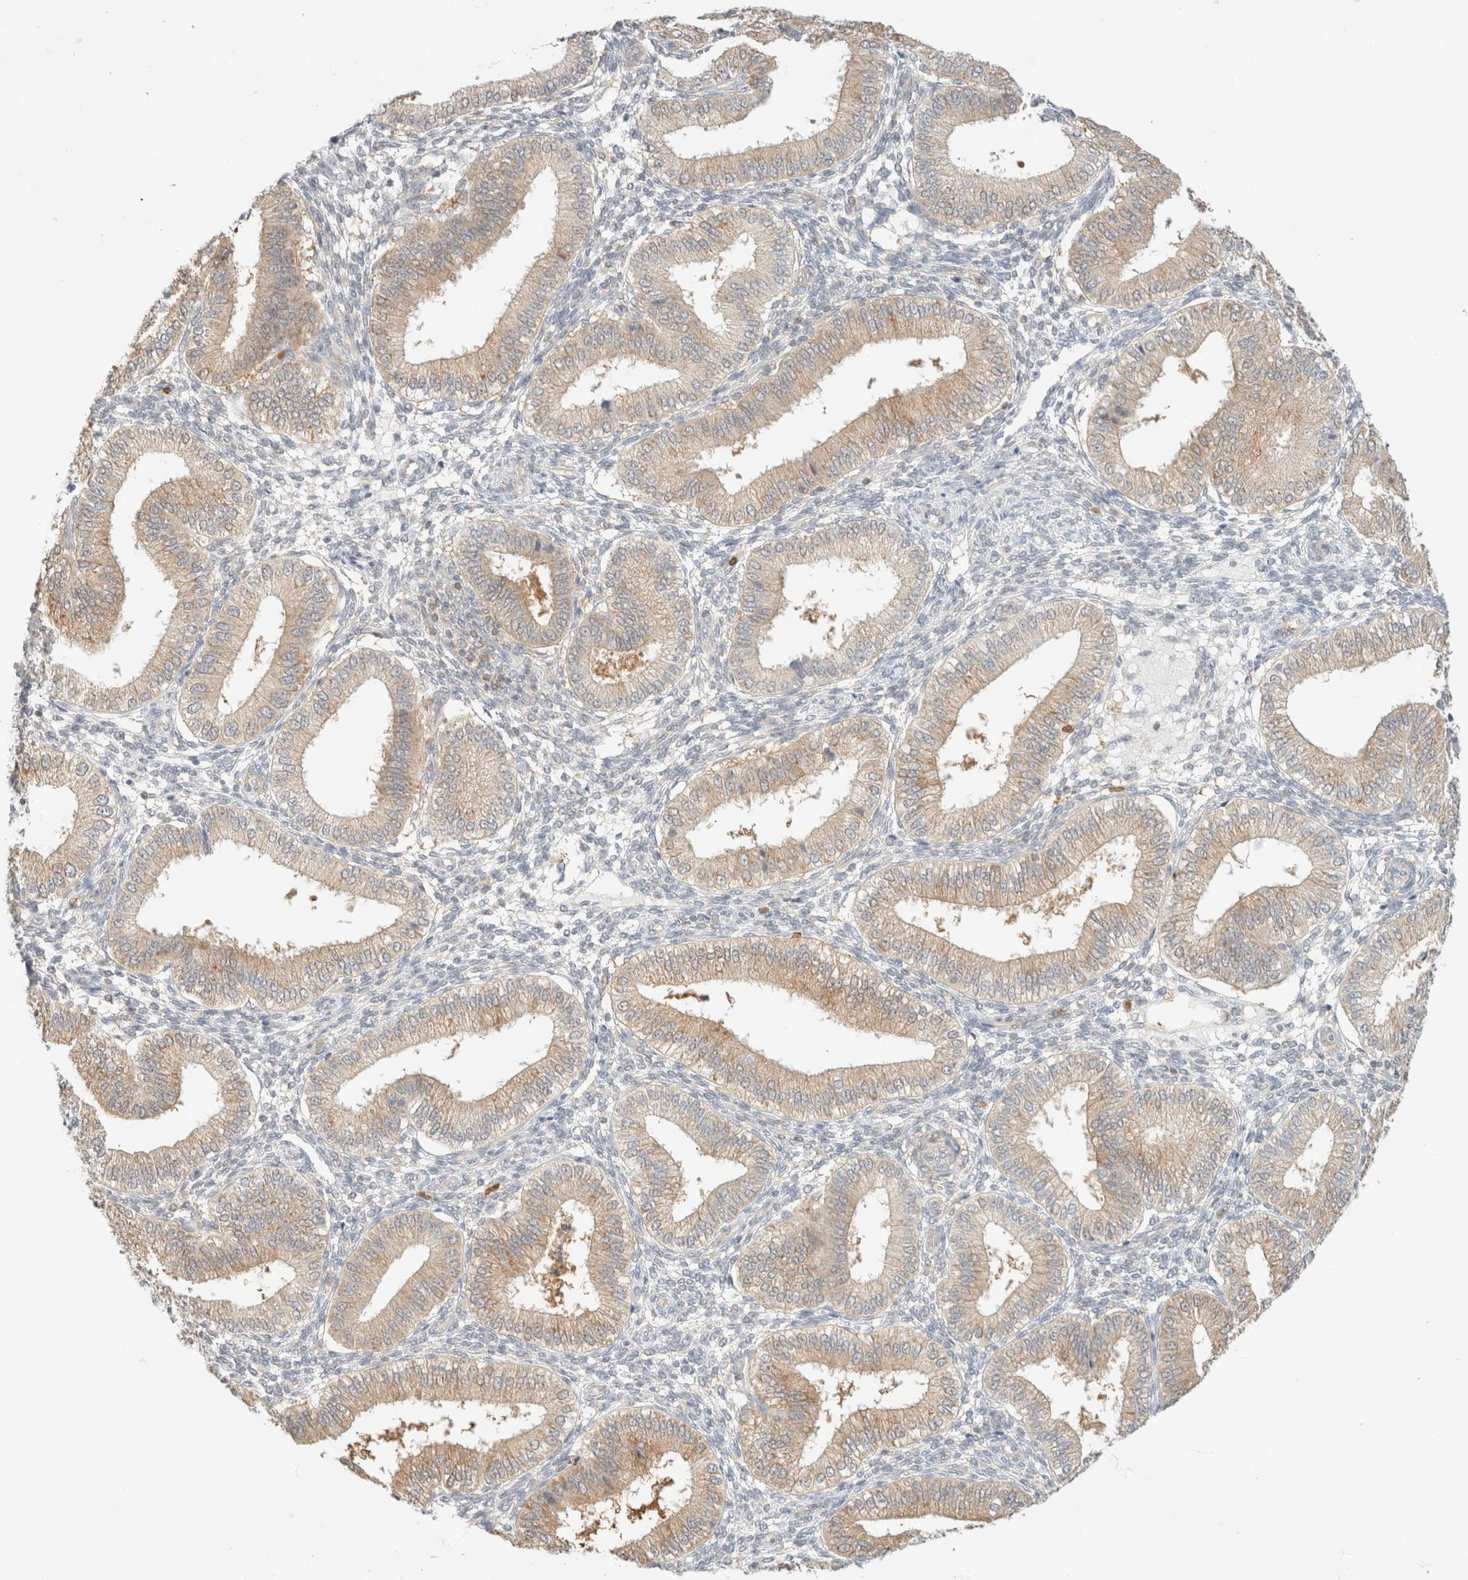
{"staining": {"intensity": "weak", "quantity": "<25%", "location": "cytoplasmic/membranous"}, "tissue": "endometrium", "cell_type": "Cells in endometrial stroma", "image_type": "normal", "snomed": [{"axis": "morphology", "description": "Normal tissue, NOS"}, {"axis": "topography", "description": "Endometrium"}], "caption": "This is an IHC micrograph of unremarkable endometrium. There is no positivity in cells in endometrial stroma.", "gene": "GPI", "patient": {"sex": "female", "age": 39}}